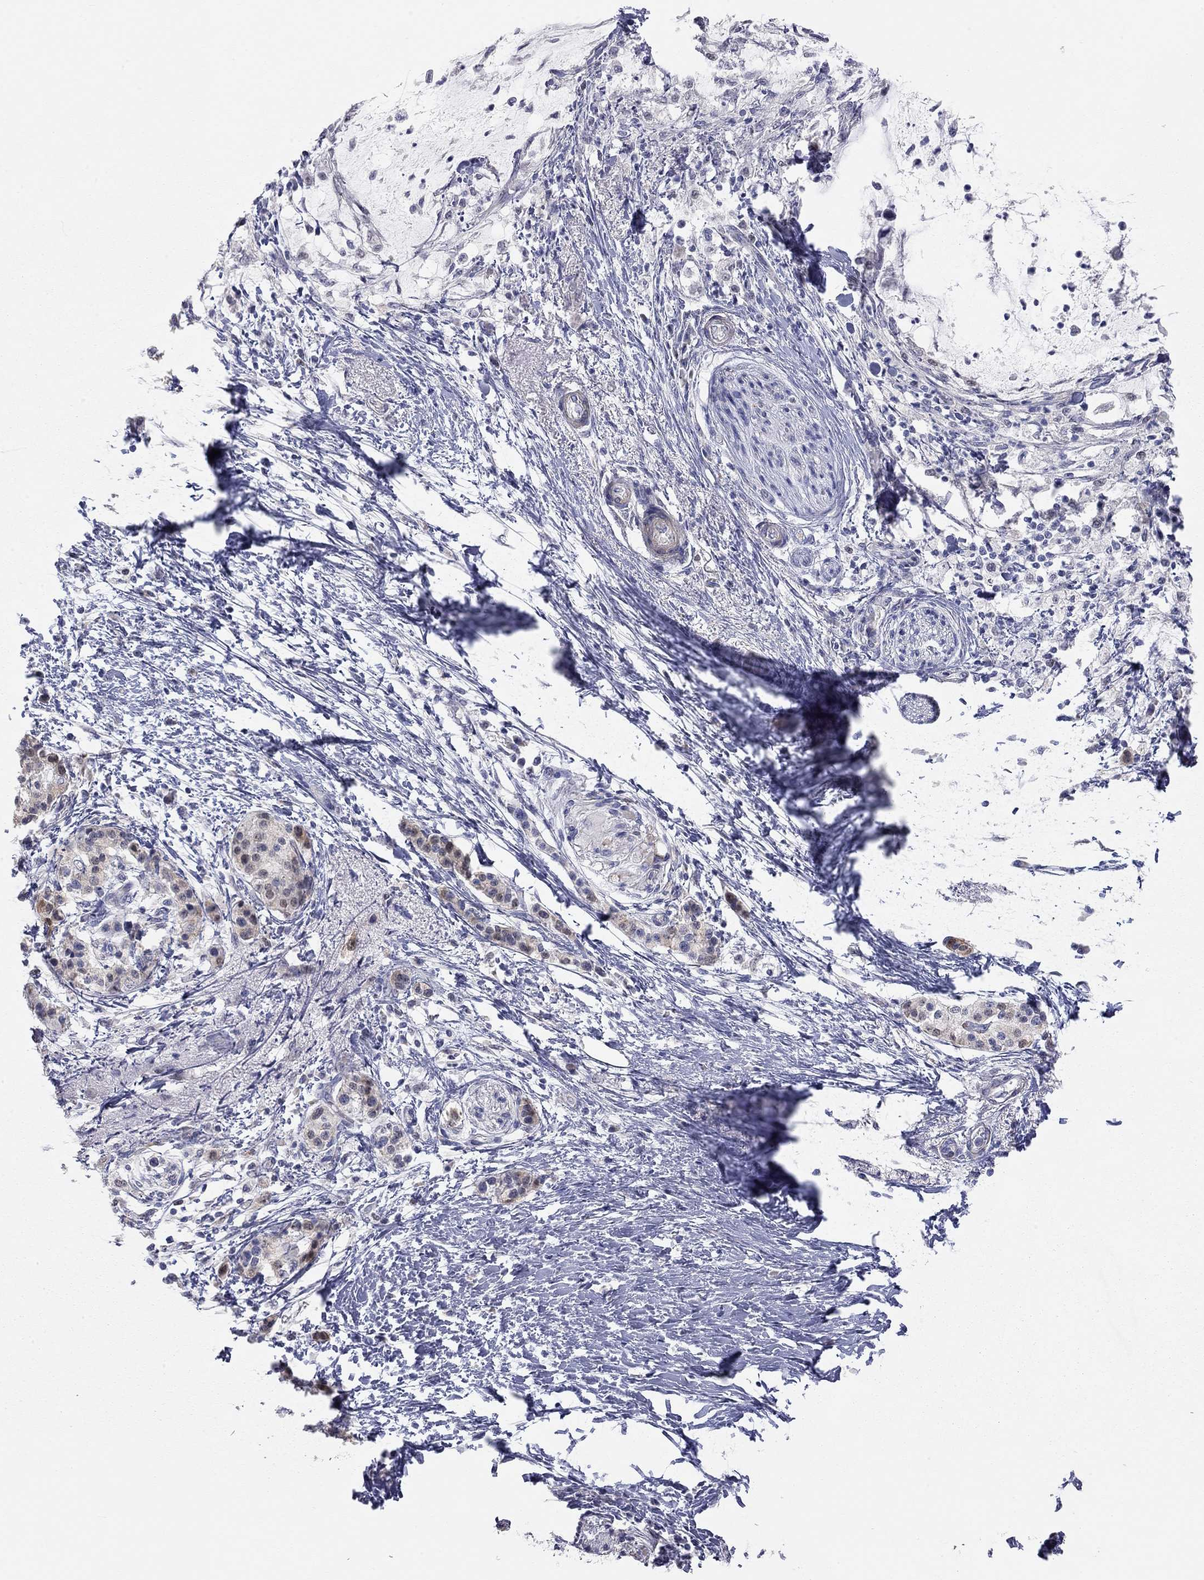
{"staining": {"intensity": "negative", "quantity": "none", "location": "none"}, "tissue": "pancreatic cancer", "cell_type": "Tumor cells", "image_type": "cancer", "snomed": [{"axis": "morphology", "description": "Normal tissue, NOS"}, {"axis": "morphology", "description": "Adenocarcinoma, NOS"}, {"axis": "topography", "description": "Pancreas"}, {"axis": "topography", "description": "Duodenum"}], "caption": "Tumor cells show no significant protein staining in pancreatic cancer.", "gene": "PAPSS2", "patient": {"sex": "female", "age": 60}}